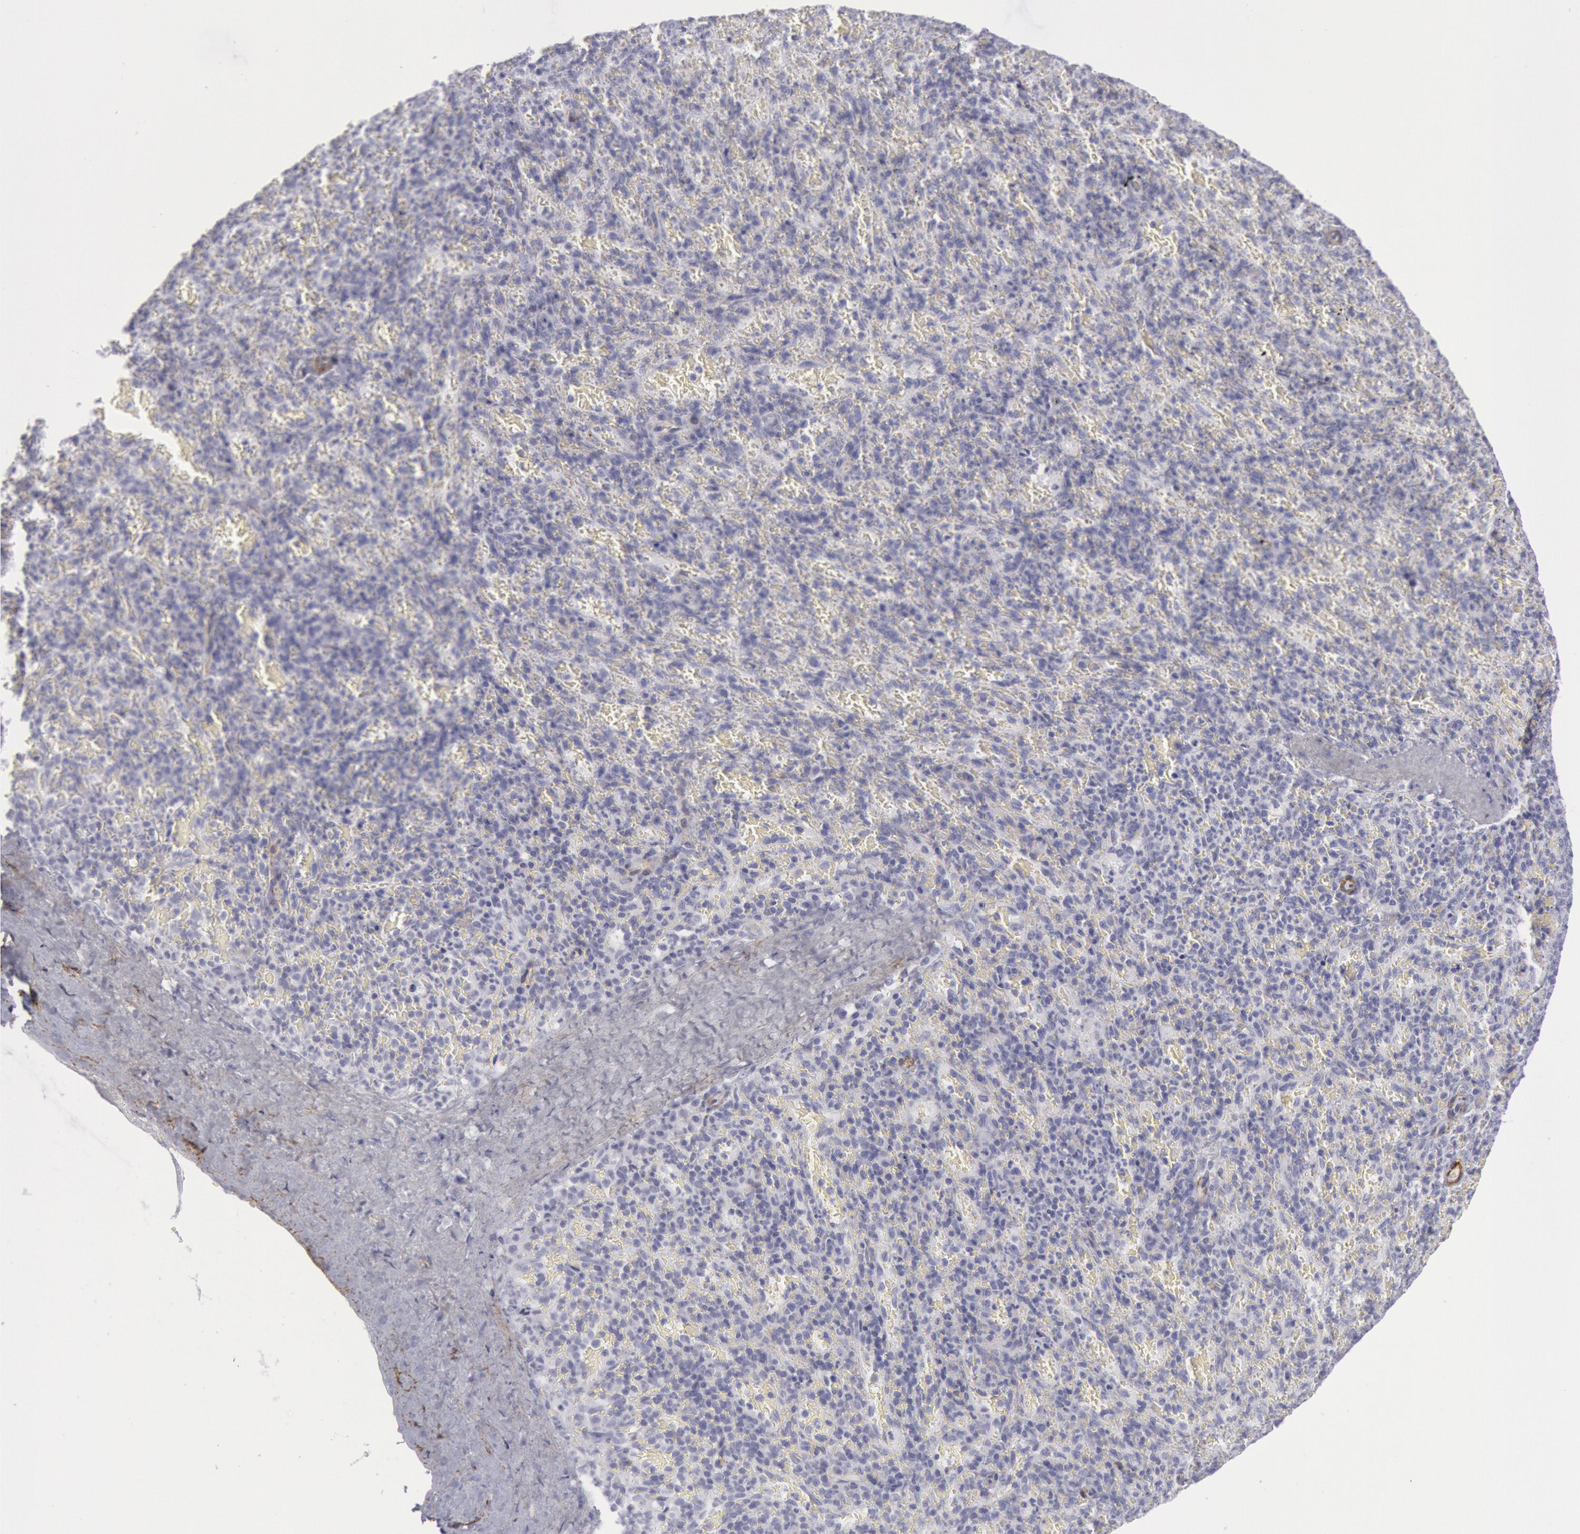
{"staining": {"intensity": "negative", "quantity": "none", "location": "none"}, "tissue": "spleen", "cell_type": "Cells in red pulp", "image_type": "normal", "snomed": [{"axis": "morphology", "description": "Normal tissue, NOS"}, {"axis": "topography", "description": "Spleen"}], "caption": "DAB immunohistochemical staining of normal spleen reveals no significant positivity in cells in red pulp. Brightfield microscopy of immunohistochemistry (IHC) stained with DAB (3,3'-diaminobenzidine) (brown) and hematoxylin (blue), captured at high magnification.", "gene": "CDH13", "patient": {"sex": "female", "age": 50}}